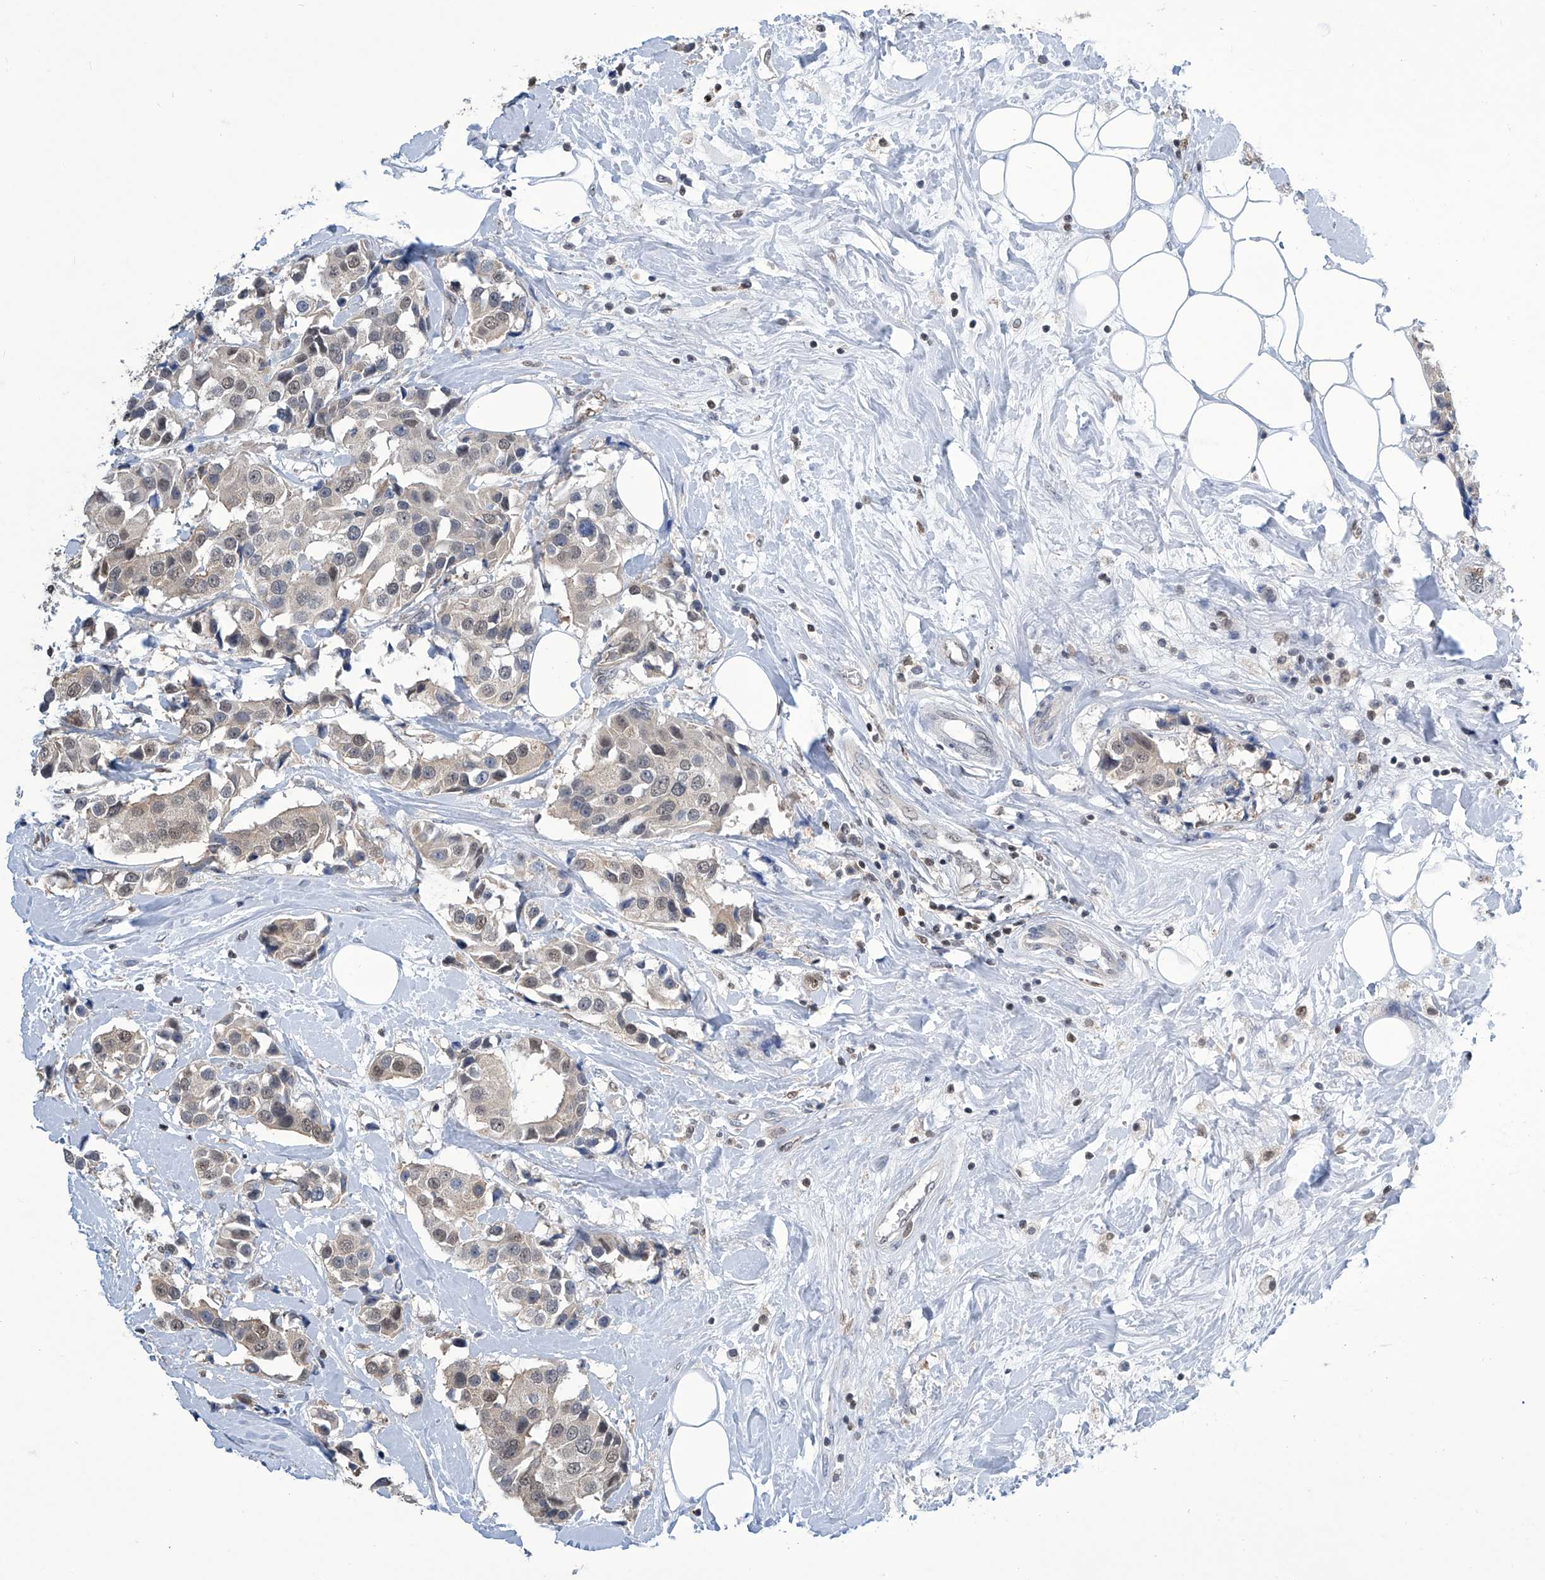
{"staining": {"intensity": "weak", "quantity": "25%-75%", "location": "nuclear"}, "tissue": "breast cancer", "cell_type": "Tumor cells", "image_type": "cancer", "snomed": [{"axis": "morphology", "description": "Normal tissue, NOS"}, {"axis": "morphology", "description": "Duct carcinoma"}, {"axis": "topography", "description": "Breast"}], "caption": "Brown immunohistochemical staining in human breast intraductal carcinoma demonstrates weak nuclear staining in about 25%-75% of tumor cells.", "gene": "SREBF2", "patient": {"sex": "female", "age": 39}}